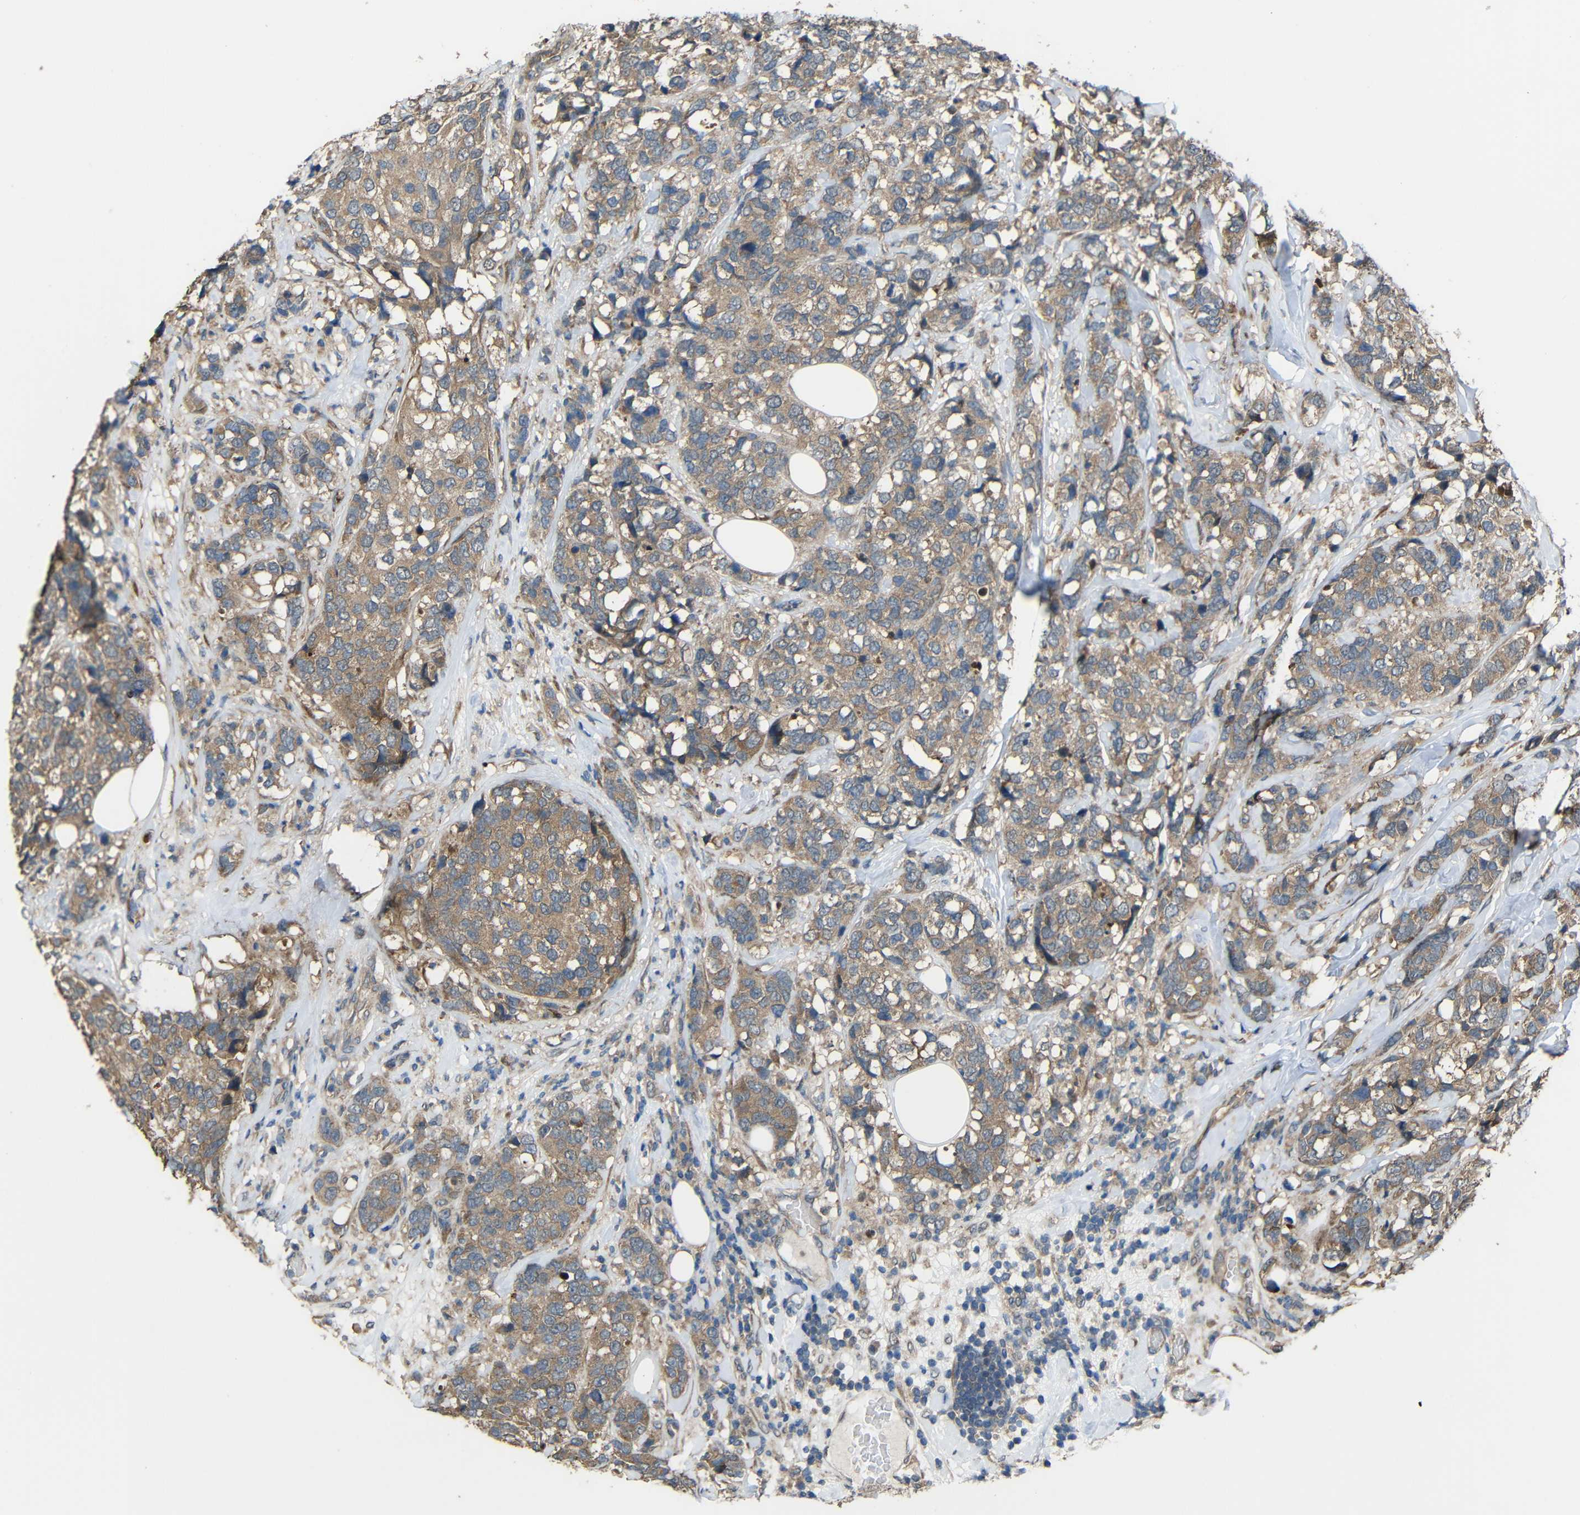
{"staining": {"intensity": "moderate", "quantity": ">75%", "location": "cytoplasmic/membranous"}, "tissue": "breast cancer", "cell_type": "Tumor cells", "image_type": "cancer", "snomed": [{"axis": "morphology", "description": "Lobular carcinoma"}, {"axis": "topography", "description": "Breast"}], "caption": "Protein staining by immunohistochemistry displays moderate cytoplasmic/membranous positivity in about >75% of tumor cells in breast lobular carcinoma.", "gene": "CHST9", "patient": {"sex": "female", "age": 59}}